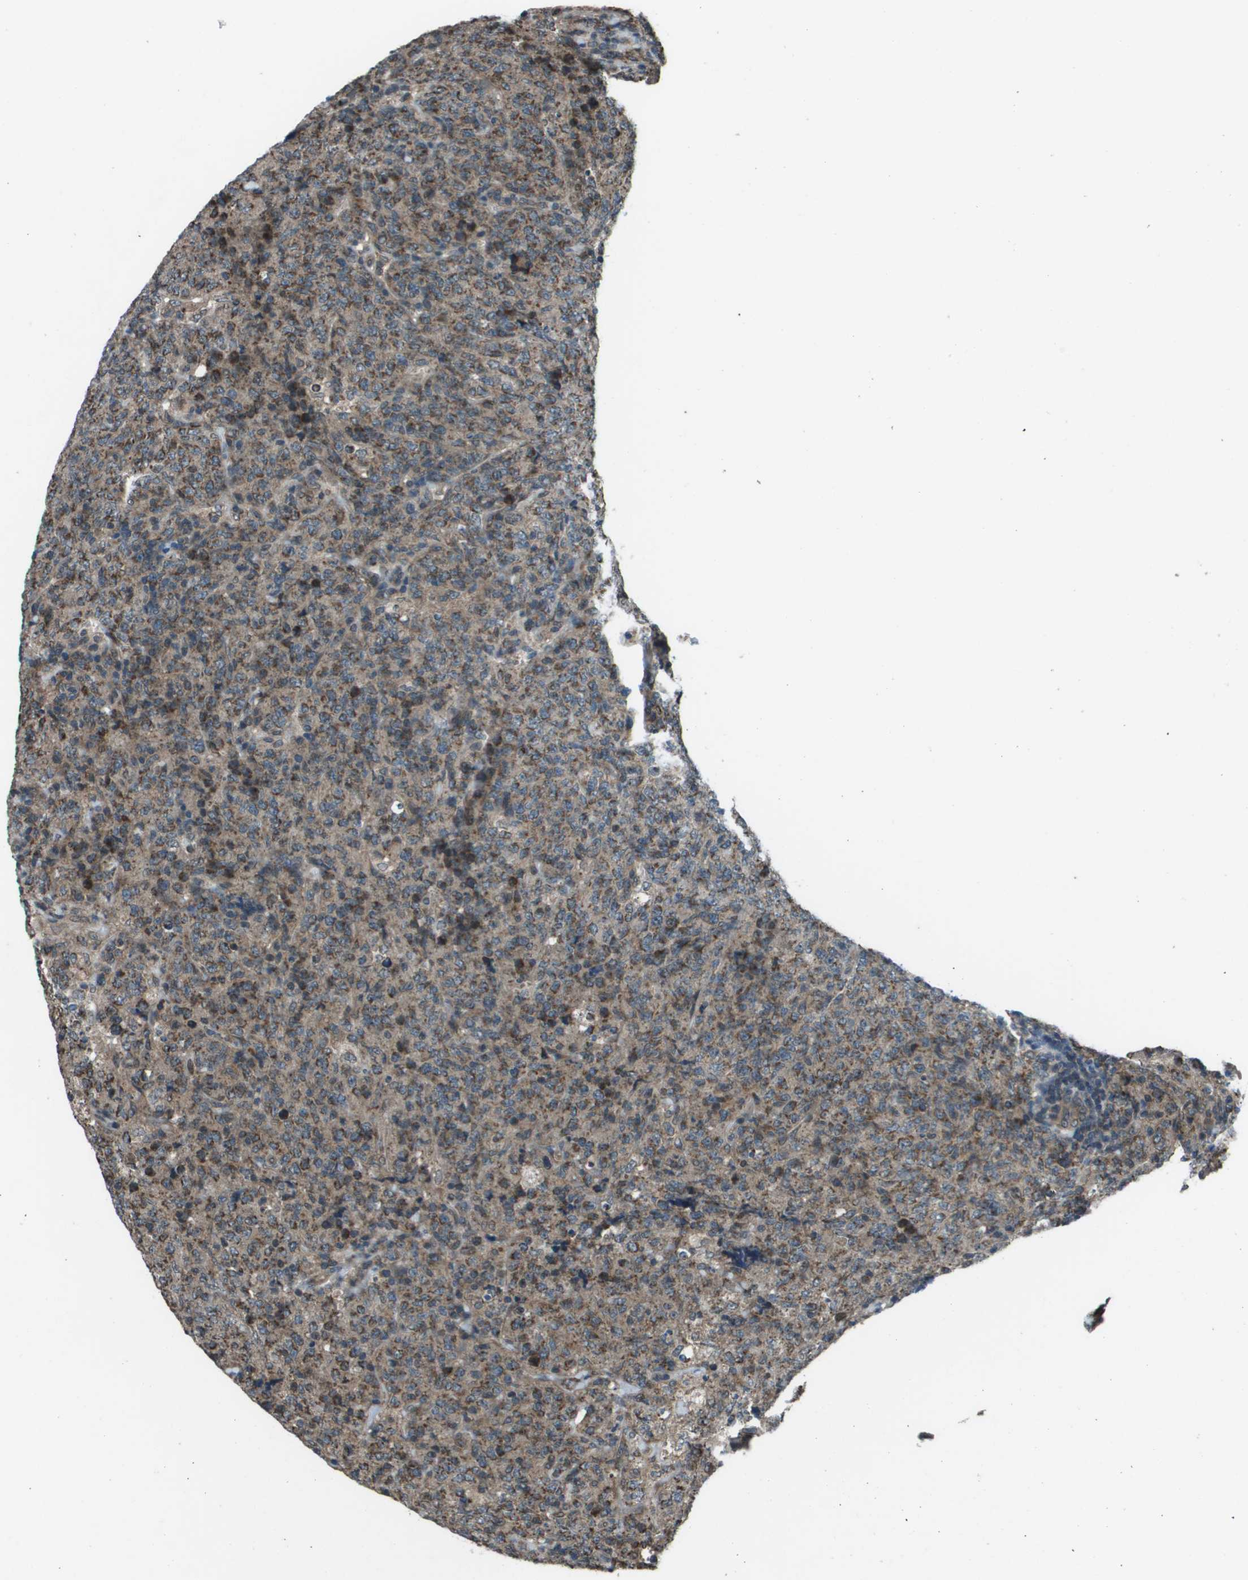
{"staining": {"intensity": "moderate", "quantity": ">75%", "location": "cytoplasmic/membranous"}, "tissue": "lymphoma", "cell_type": "Tumor cells", "image_type": "cancer", "snomed": [{"axis": "morphology", "description": "Malignant lymphoma, non-Hodgkin's type, High grade"}, {"axis": "topography", "description": "Tonsil"}], "caption": "A histopathology image of high-grade malignant lymphoma, non-Hodgkin's type stained for a protein displays moderate cytoplasmic/membranous brown staining in tumor cells. (DAB = brown stain, brightfield microscopy at high magnification).", "gene": "PPFIA1", "patient": {"sex": "female", "age": 36}}